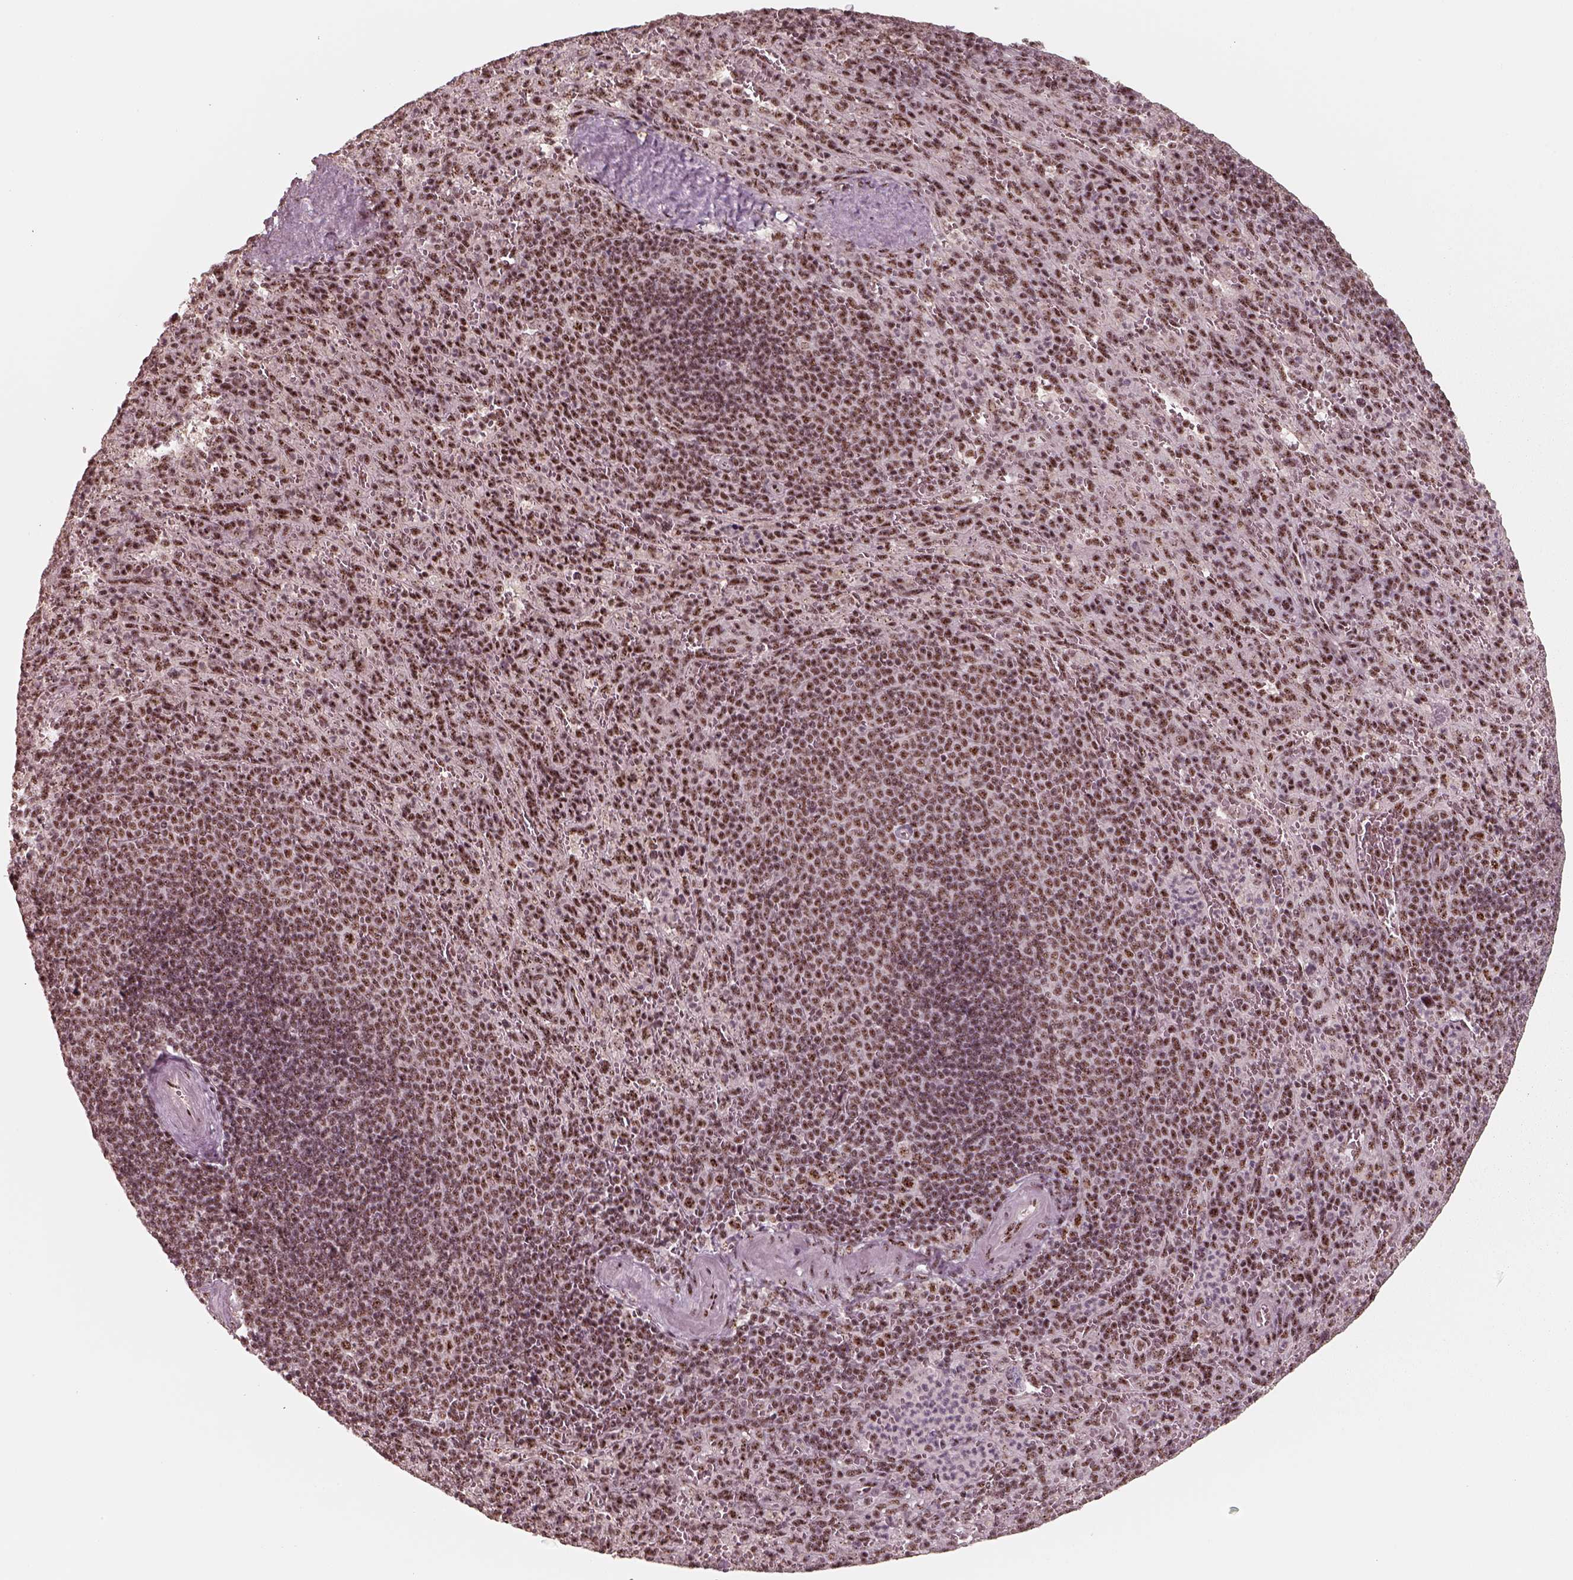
{"staining": {"intensity": "strong", "quantity": ">75%", "location": "nuclear"}, "tissue": "spleen", "cell_type": "Cells in red pulp", "image_type": "normal", "snomed": [{"axis": "morphology", "description": "Normal tissue, NOS"}, {"axis": "topography", "description": "Spleen"}], "caption": "Brown immunohistochemical staining in benign spleen displays strong nuclear expression in about >75% of cells in red pulp.", "gene": "ATXN7L3", "patient": {"sex": "male", "age": 57}}